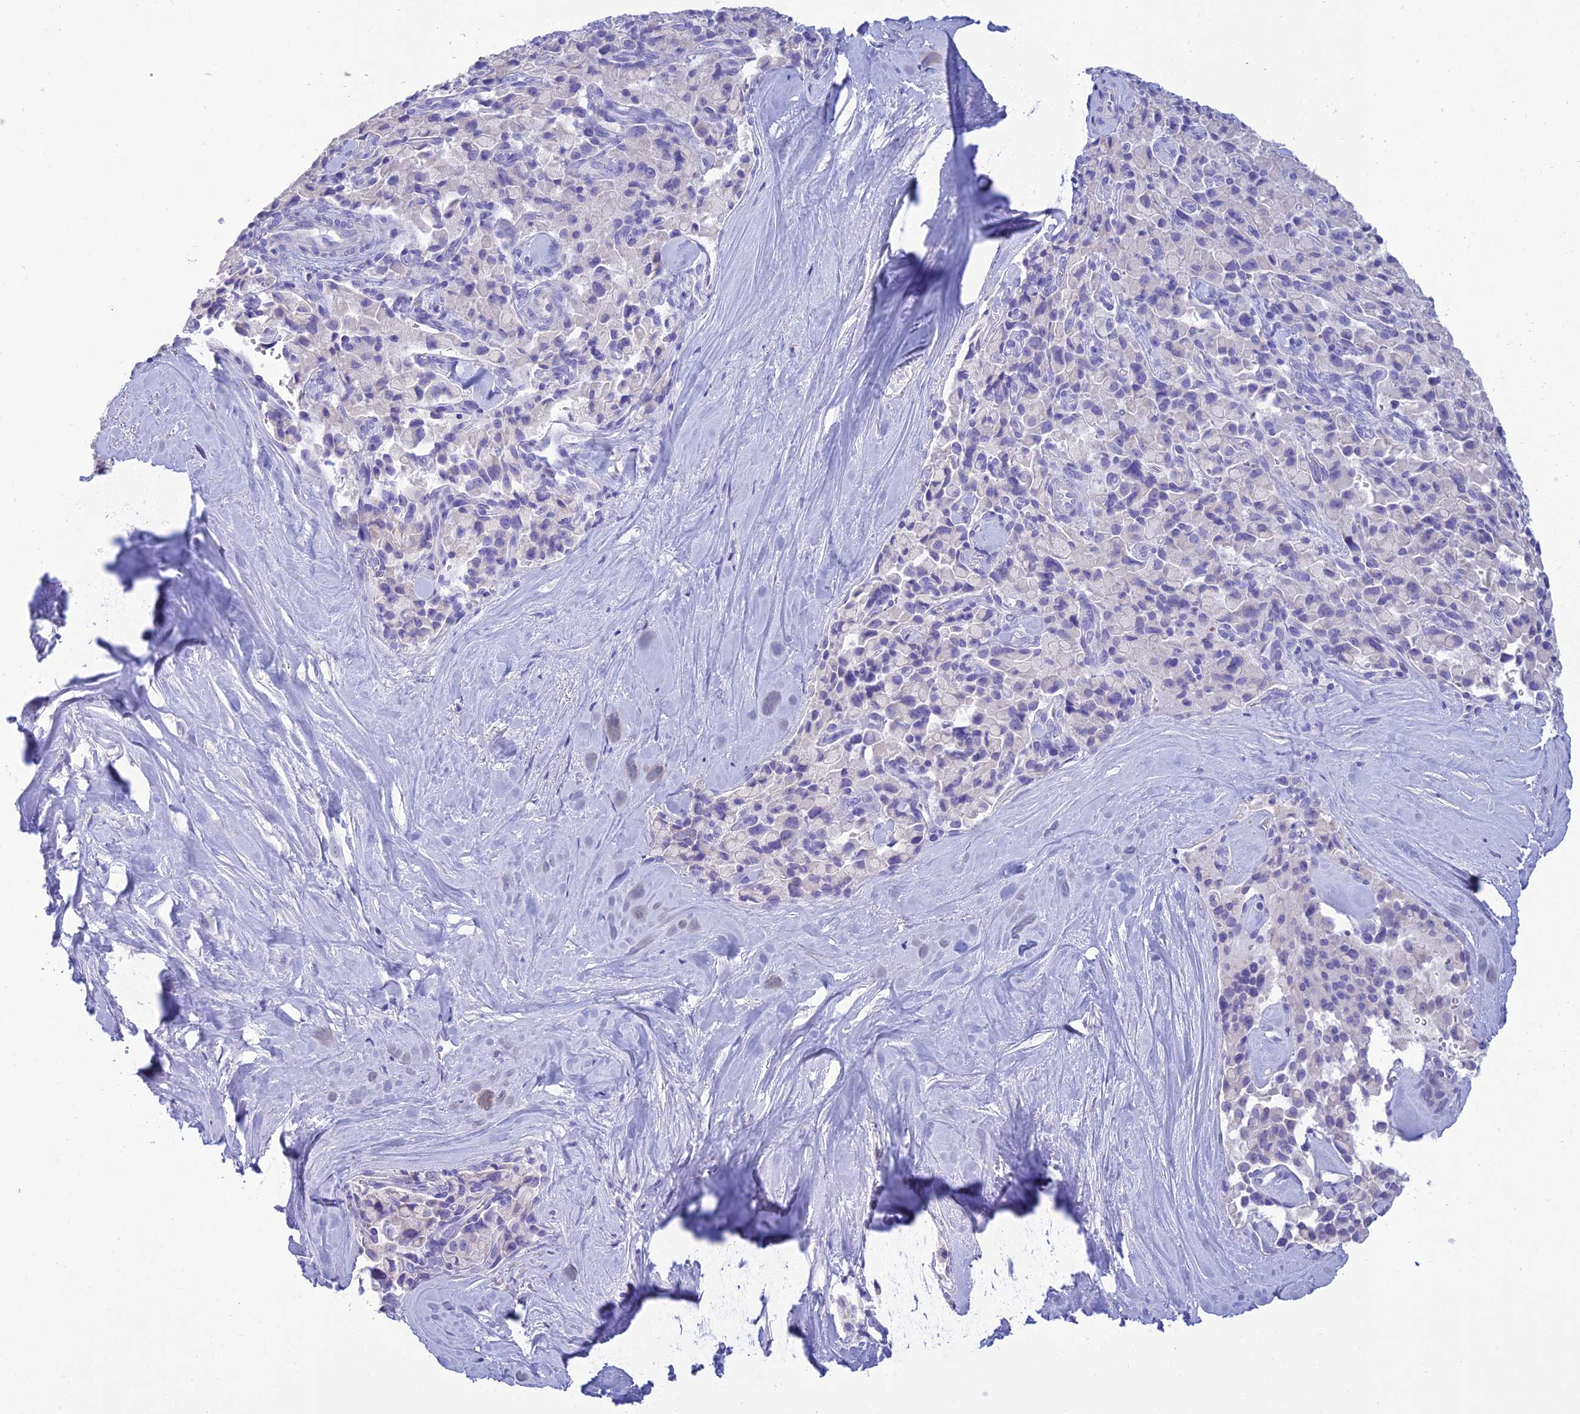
{"staining": {"intensity": "negative", "quantity": "none", "location": "none"}, "tissue": "pancreatic cancer", "cell_type": "Tumor cells", "image_type": "cancer", "snomed": [{"axis": "morphology", "description": "Adenocarcinoma, NOS"}, {"axis": "topography", "description": "Pancreas"}], "caption": "Pancreatic cancer (adenocarcinoma) was stained to show a protein in brown. There is no significant positivity in tumor cells. (Stains: DAB immunohistochemistry (IHC) with hematoxylin counter stain, Microscopy: brightfield microscopy at high magnification).", "gene": "MAL2", "patient": {"sex": "male", "age": 65}}